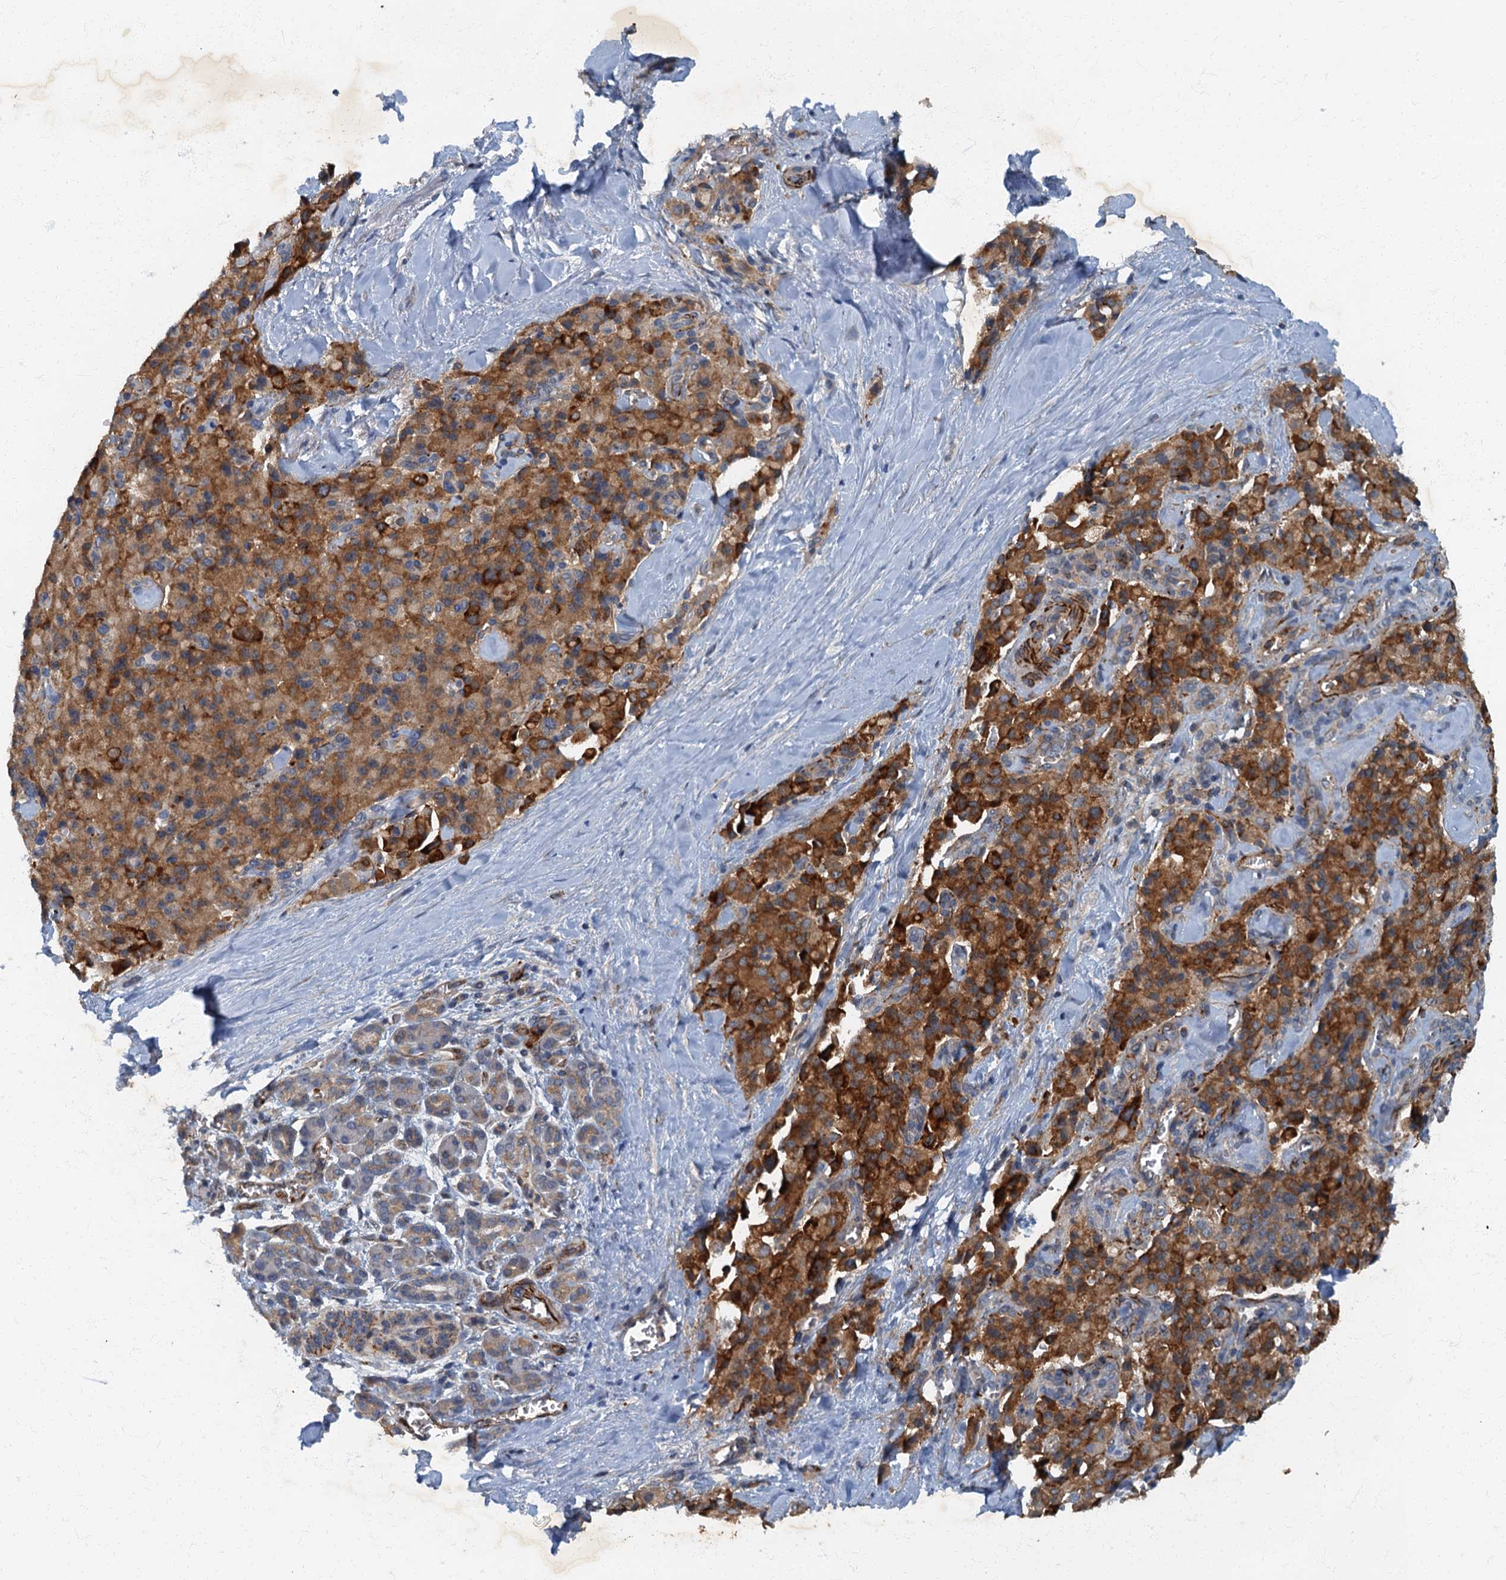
{"staining": {"intensity": "moderate", "quantity": ">75%", "location": "cytoplasmic/membranous"}, "tissue": "pancreatic cancer", "cell_type": "Tumor cells", "image_type": "cancer", "snomed": [{"axis": "morphology", "description": "Adenocarcinoma, NOS"}, {"axis": "topography", "description": "Pancreas"}], "caption": "Pancreatic adenocarcinoma tissue shows moderate cytoplasmic/membranous positivity in approximately >75% of tumor cells, visualized by immunohistochemistry.", "gene": "ARL11", "patient": {"sex": "male", "age": 65}}